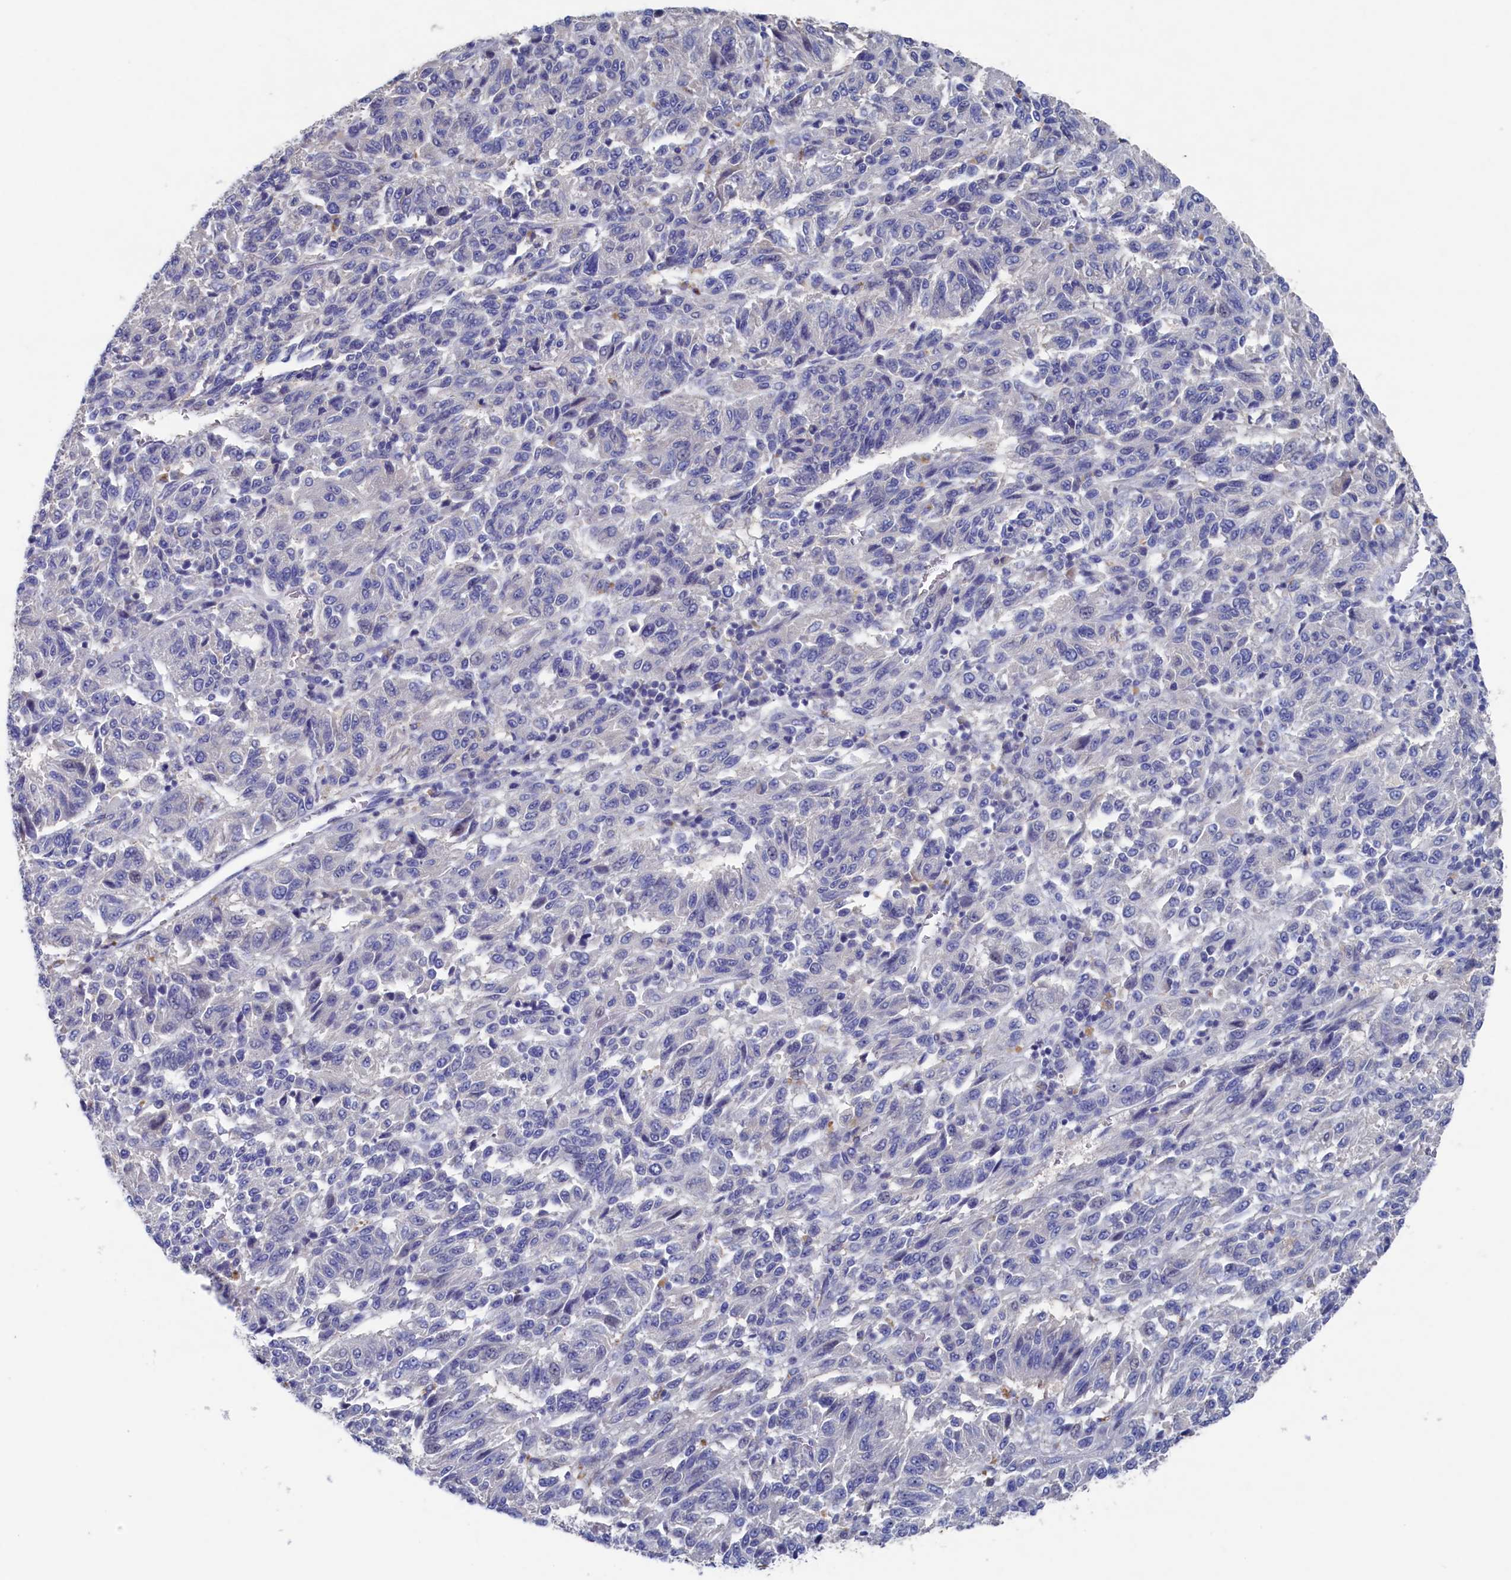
{"staining": {"intensity": "negative", "quantity": "none", "location": "none"}, "tissue": "melanoma", "cell_type": "Tumor cells", "image_type": "cancer", "snomed": [{"axis": "morphology", "description": "Malignant melanoma, Metastatic site"}, {"axis": "topography", "description": "Lung"}], "caption": "The histopathology image demonstrates no staining of tumor cells in melanoma.", "gene": "CBLIF", "patient": {"sex": "male", "age": 64}}